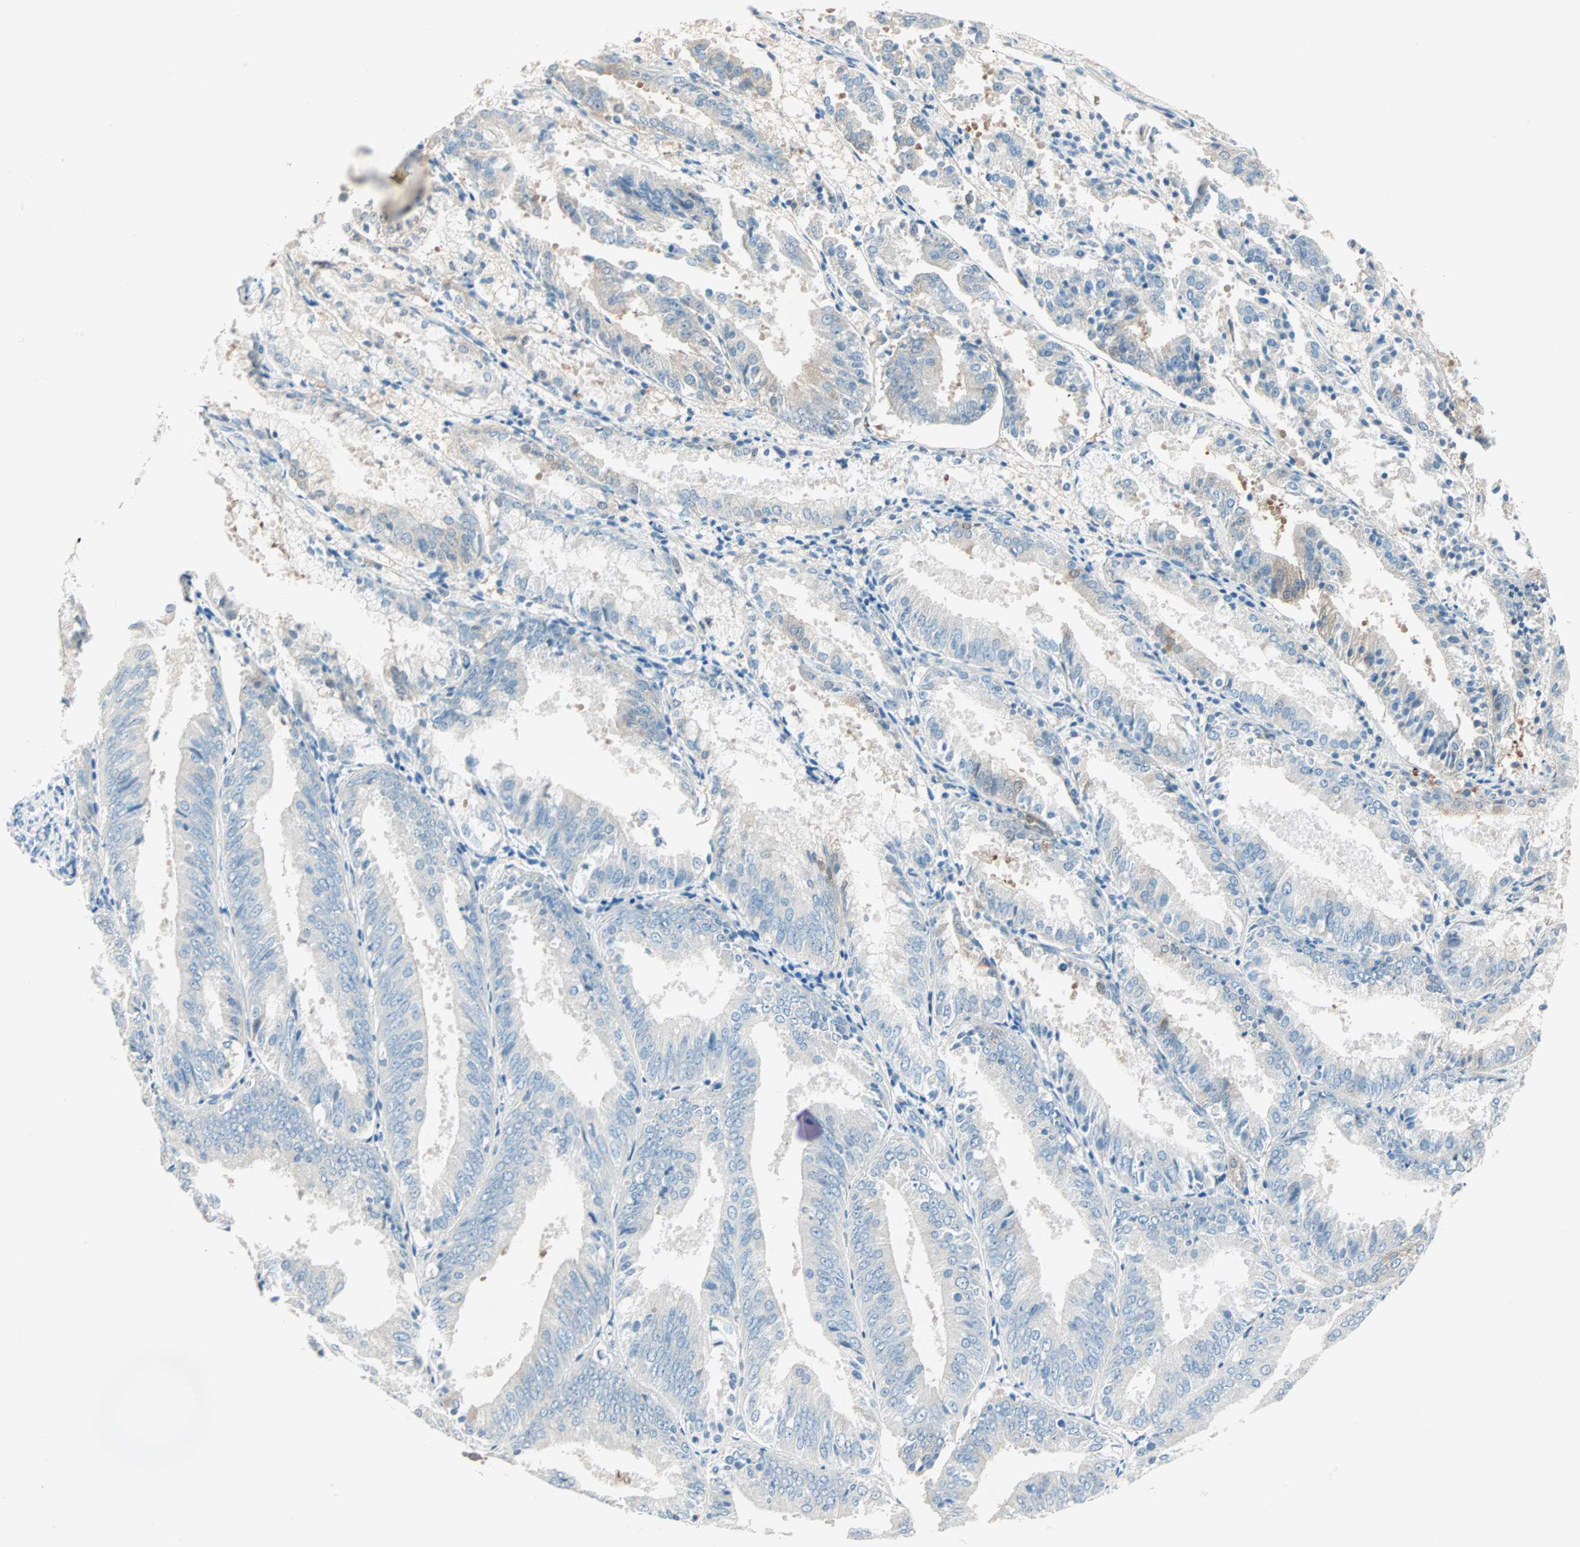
{"staining": {"intensity": "weak", "quantity": "25%-75%", "location": "cytoplasmic/membranous"}, "tissue": "endometrial cancer", "cell_type": "Tumor cells", "image_type": "cancer", "snomed": [{"axis": "morphology", "description": "Adenocarcinoma, NOS"}, {"axis": "topography", "description": "Endometrium"}], "caption": "Immunohistochemistry (IHC) image of neoplastic tissue: human endometrial cancer stained using IHC demonstrates low levels of weak protein expression localized specifically in the cytoplasmic/membranous of tumor cells, appearing as a cytoplasmic/membranous brown color.", "gene": "ATF6", "patient": {"sex": "female", "age": 63}}